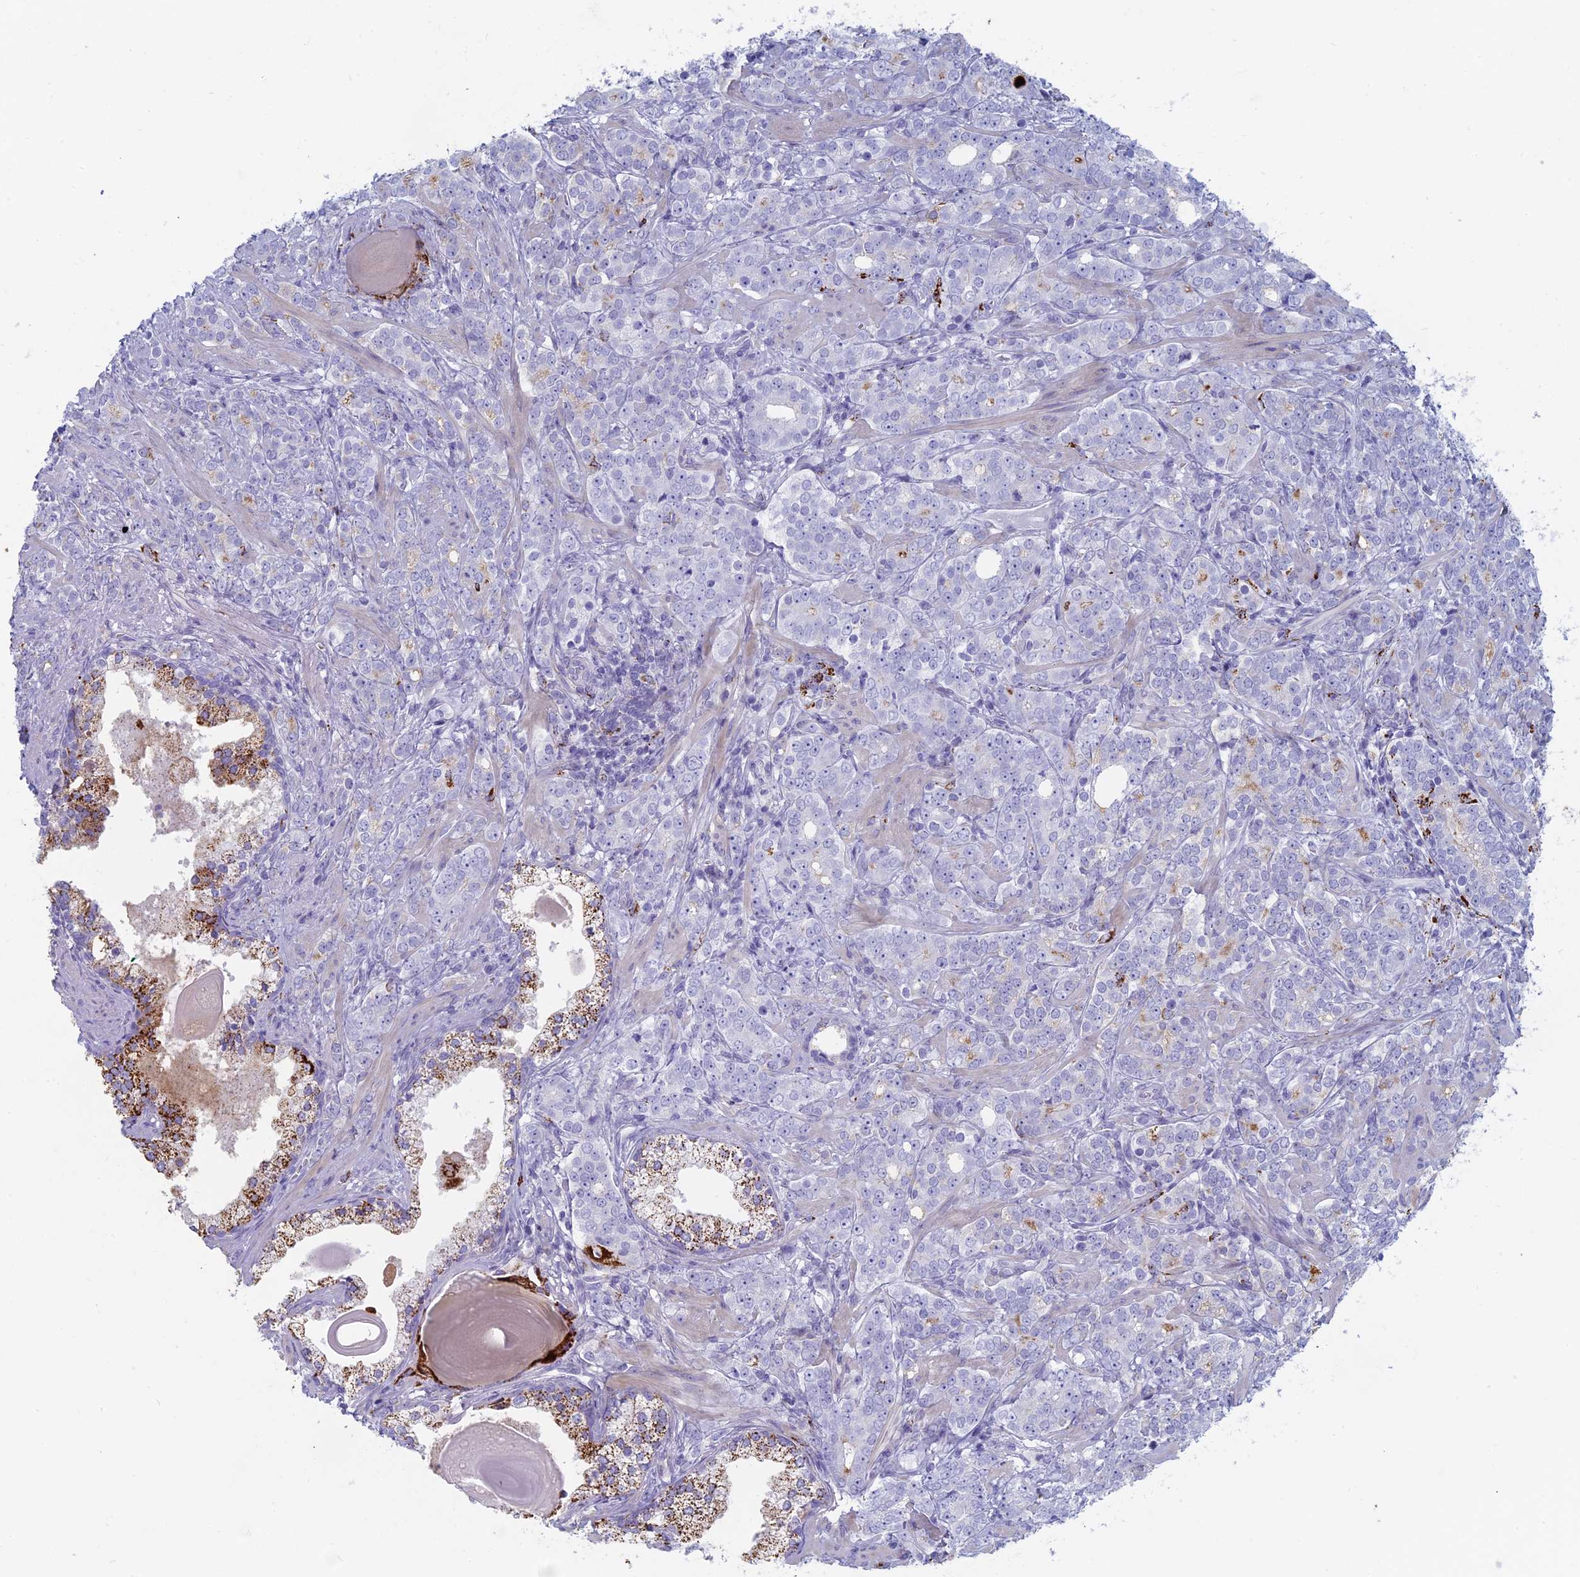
{"staining": {"intensity": "negative", "quantity": "none", "location": "none"}, "tissue": "prostate cancer", "cell_type": "Tumor cells", "image_type": "cancer", "snomed": [{"axis": "morphology", "description": "Adenocarcinoma, High grade"}, {"axis": "topography", "description": "Prostate"}], "caption": "Immunohistochemistry (IHC) of prostate cancer demonstrates no expression in tumor cells.", "gene": "ALMS1", "patient": {"sex": "male", "age": 64}}